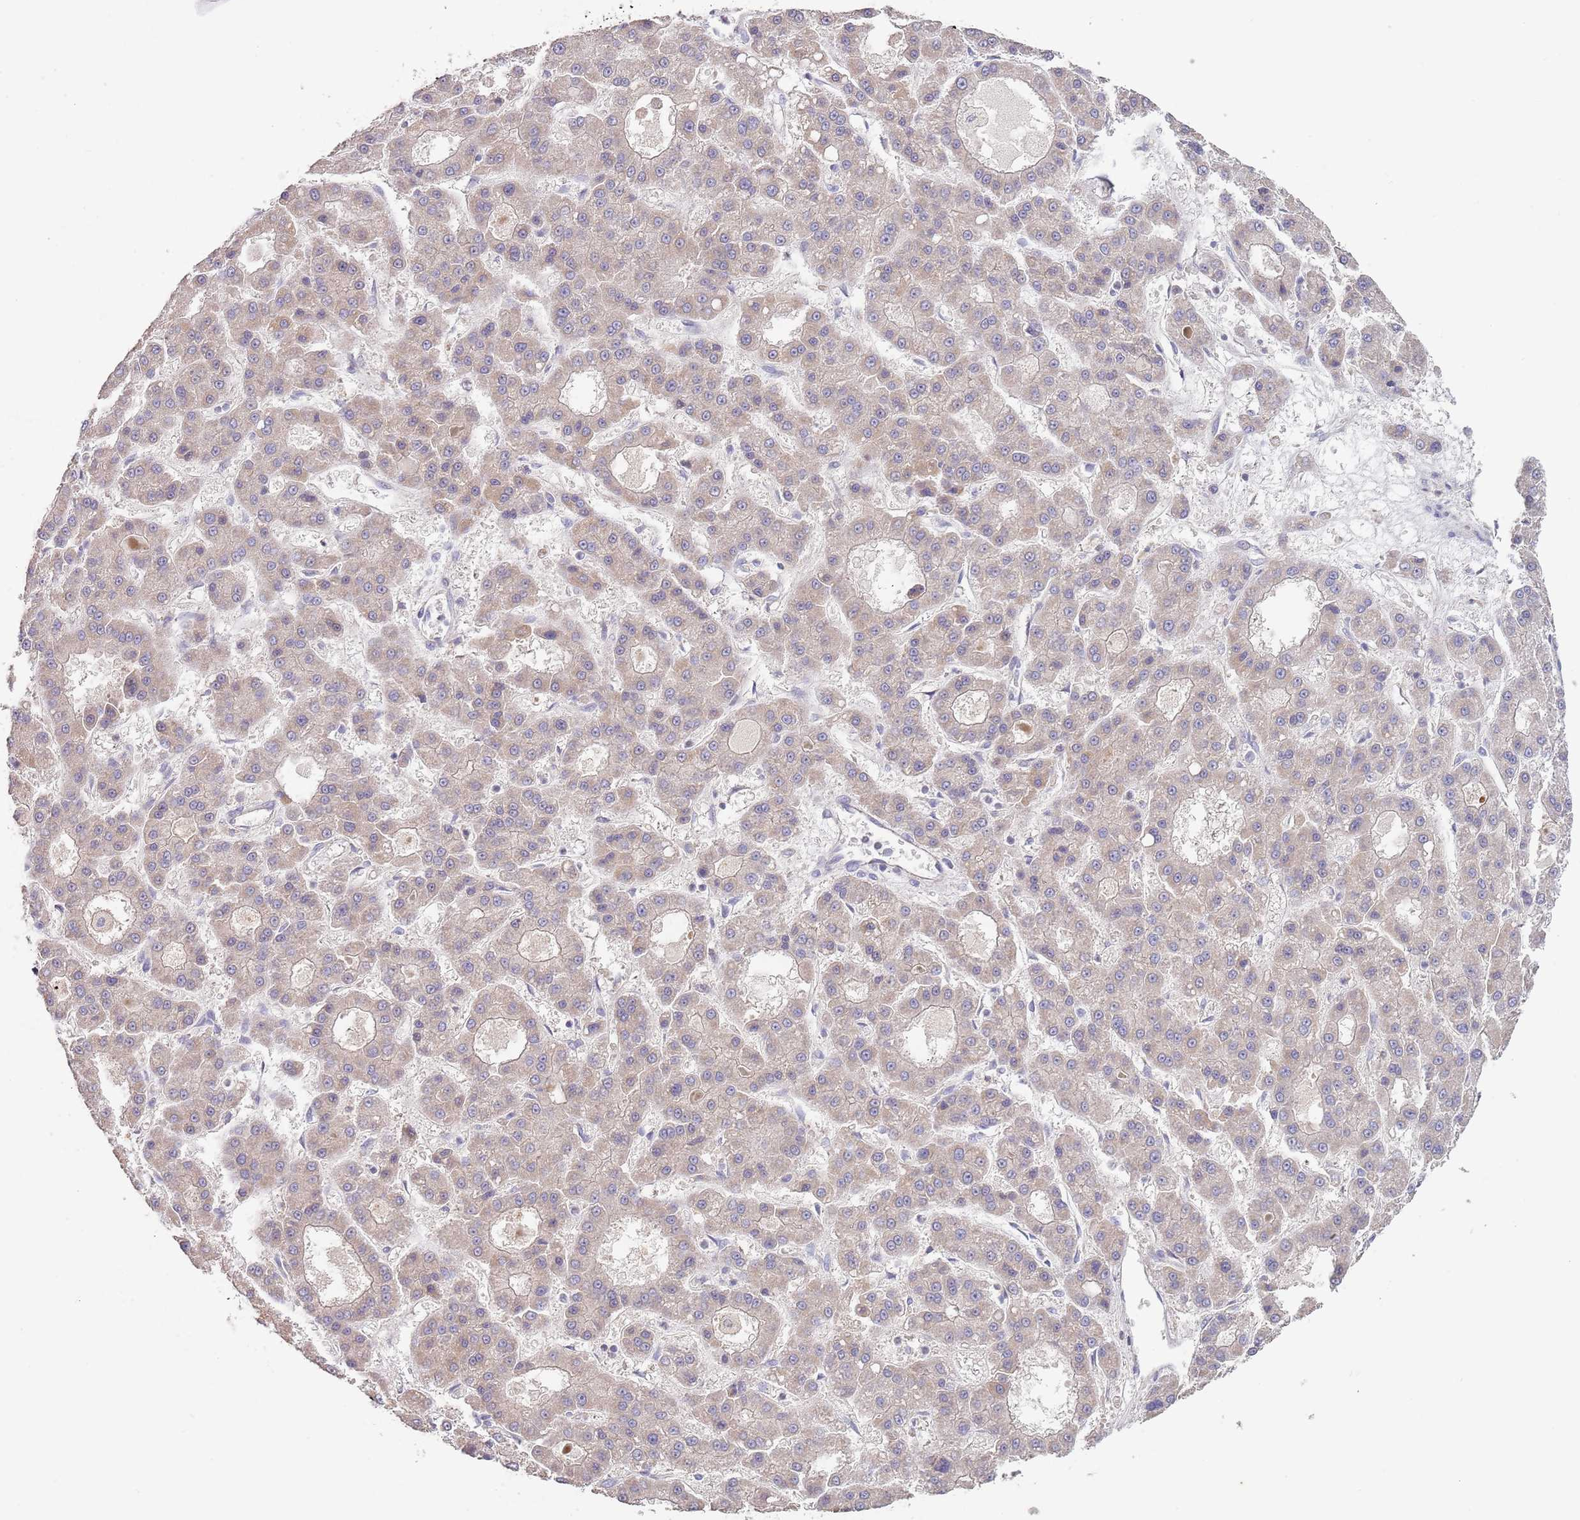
{"staining": {"intensity": "negative", "quantity": "none", "location": "none"}, "tissue": "liver cancer", "cell_type": "Tumor cells", "image_type": "cancer", "snomed": [{"axis": "morphology", "description": "Carcinoma, Hepatocellular, NOS"}, {"axis": "topography", "description": "Liver"}], "caption": "Liver hepatocellular carcinoma was stained to show a protein in brown. There is no significant staining in tumor cells. (Immunohistochemistry, brightfield microscopy, high magnification).", "gene": "ABCC10", "patient": {"sex": "male", "age": 70}}